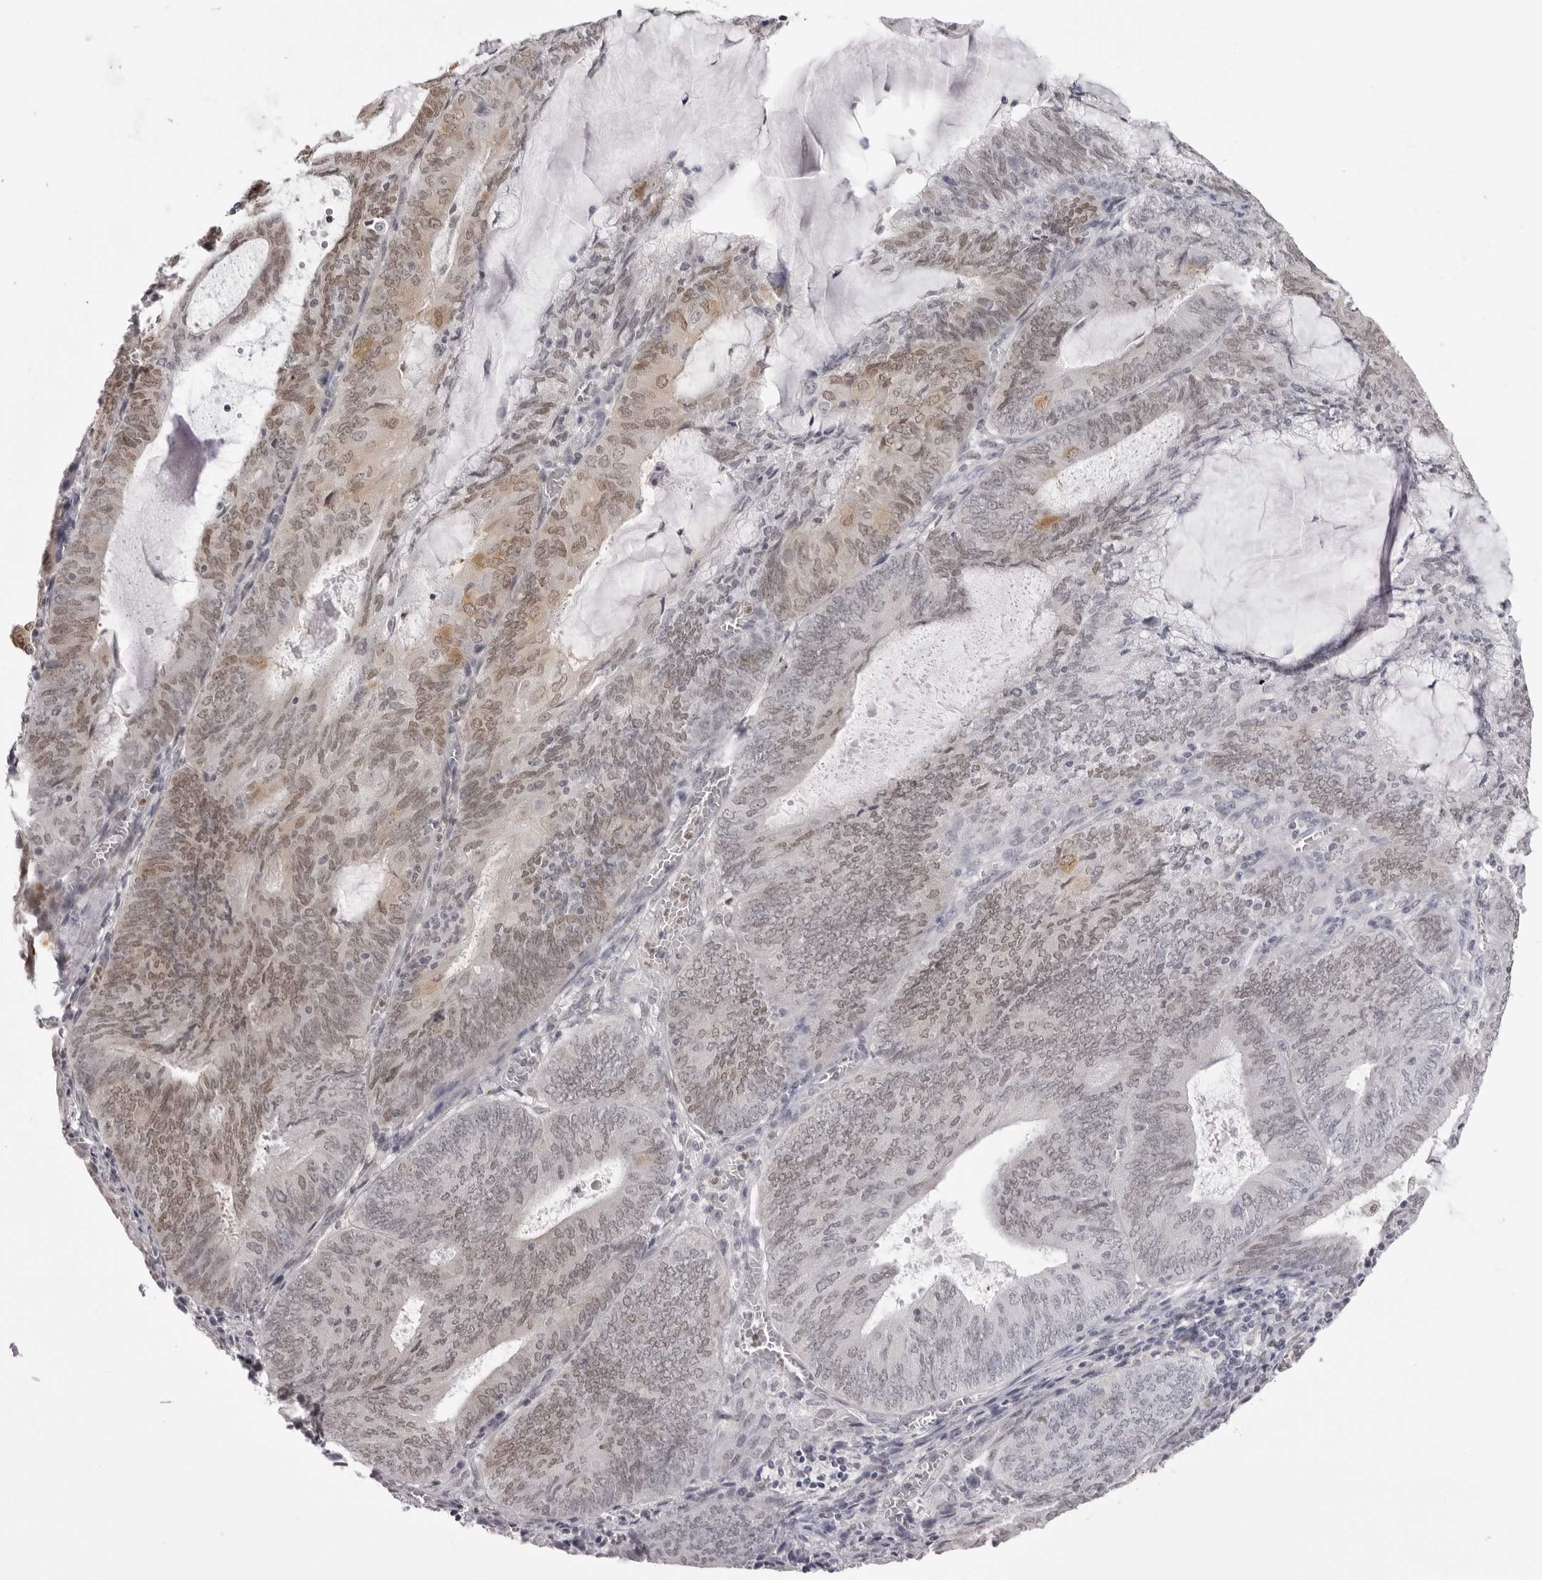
{"staining": {"intensity": "weak", "quantity": ">75%", "location": "nuclear"}, "tissue": "endometrial cancer", "cell_type": "Tumor cells", "image_type": "cancer", "snomed": [{"axis": "morphology", "description": "Adenocarcinoma, NOS"}, {"axis": "topography", "description": "Endometrium"}], "caption": "Immunohistochemical staining of adenocarcinoma (endometrial) demonstrates low levels of weak nuclear staining in approximately >75% of tumor cells. Ihc stains the protein in brown and the nuclei are stained blue.", "gene": "HSPA4", "patient": {"sex": "female", "age": 81}}